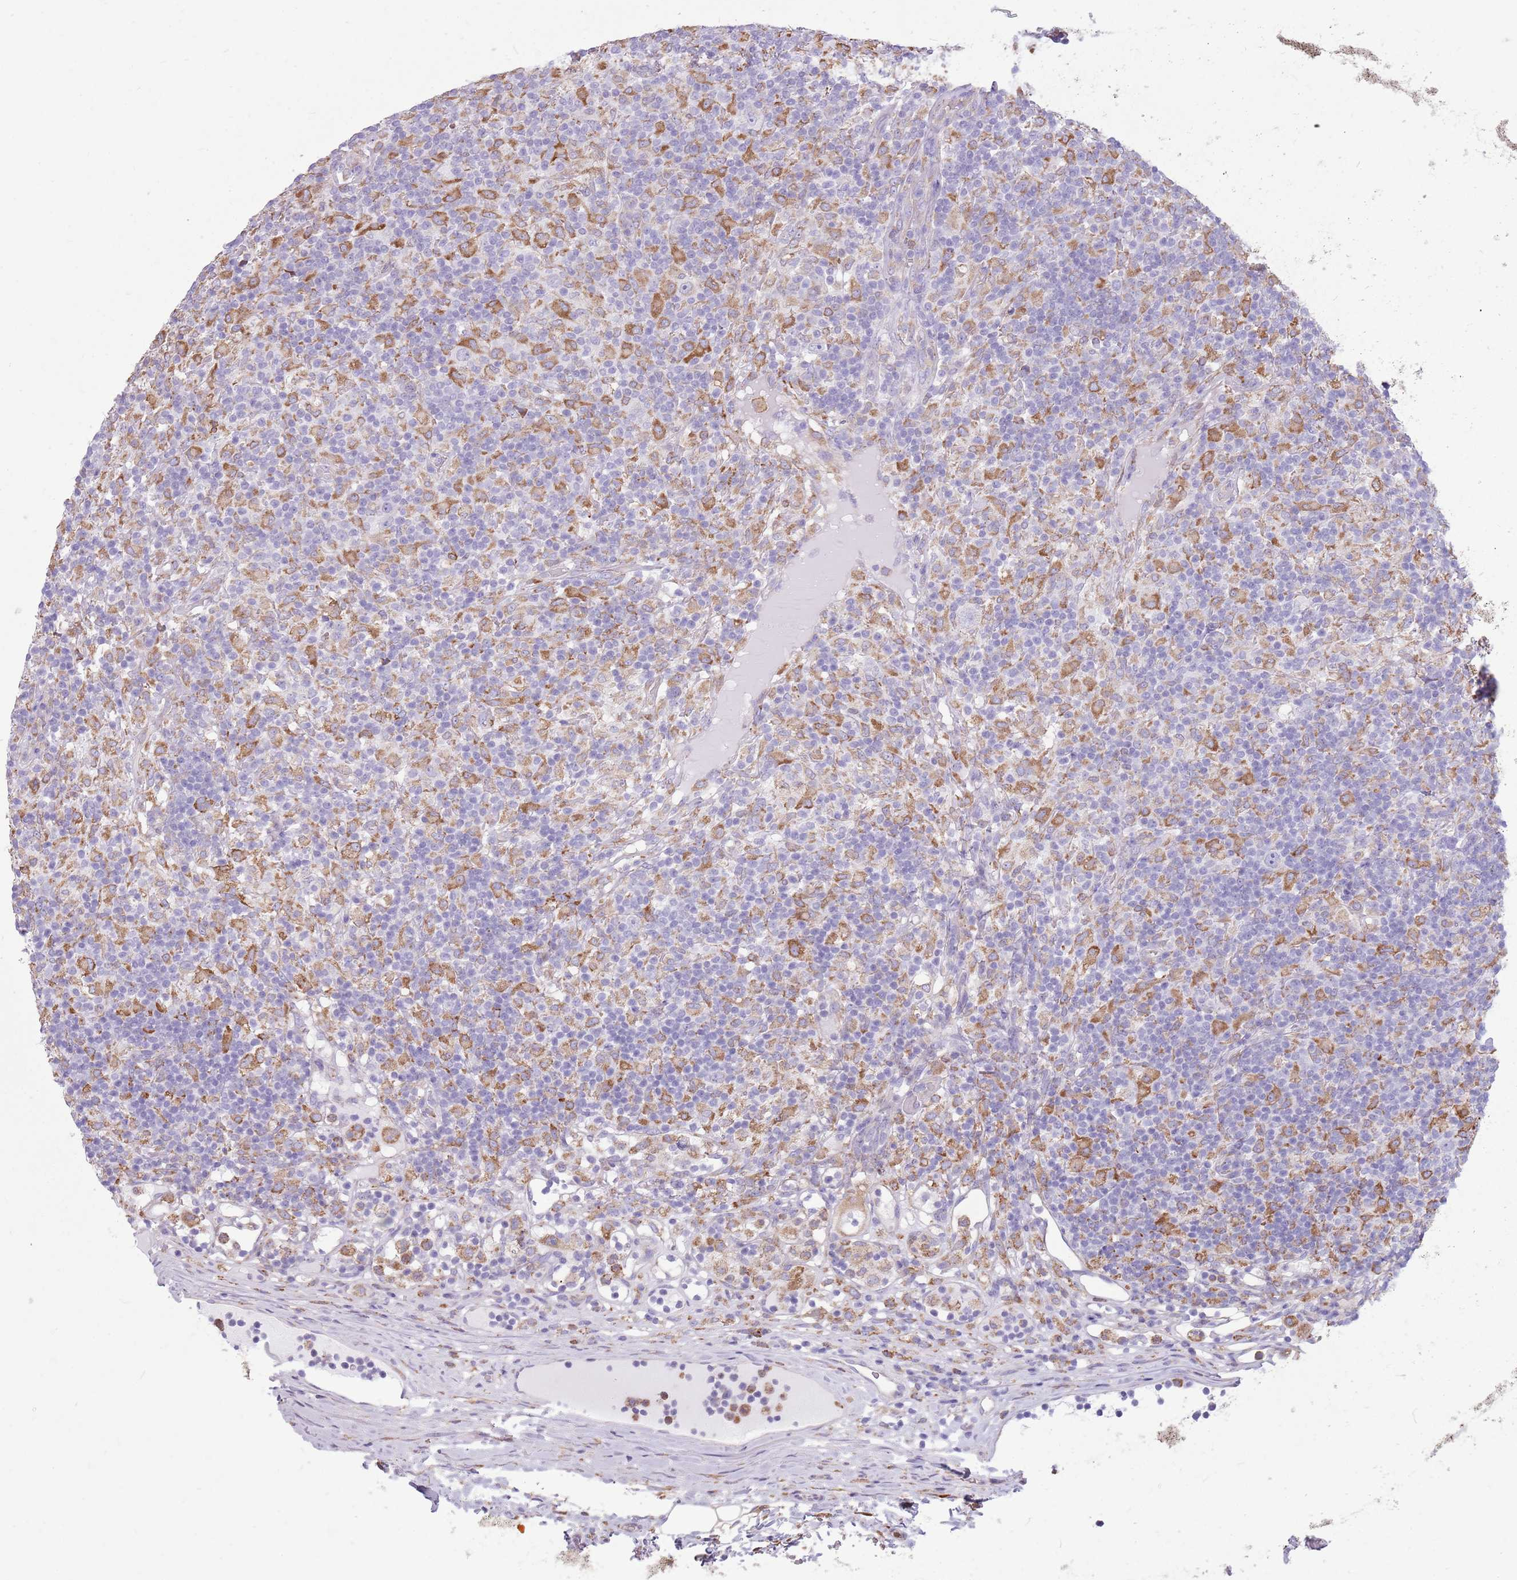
{"staining": {"intensity": "negative", "quantity": "none", "location": "none"}, "tissue": "lymphoma", "cell_type": "Tumor cells", "image_type": "cancer", "snomed": [{"axis": "morphology", "description": "Hodgkin's disease, NOS"}, {"axis": "topography", "description": "Lymph node"}], "caption": "Immunohistochemical staining of human Hodgkin's disease shows no significant expression in tumor cells.", "gene": "KCTD19", "patient": {"sex": "male", "age": 70}}